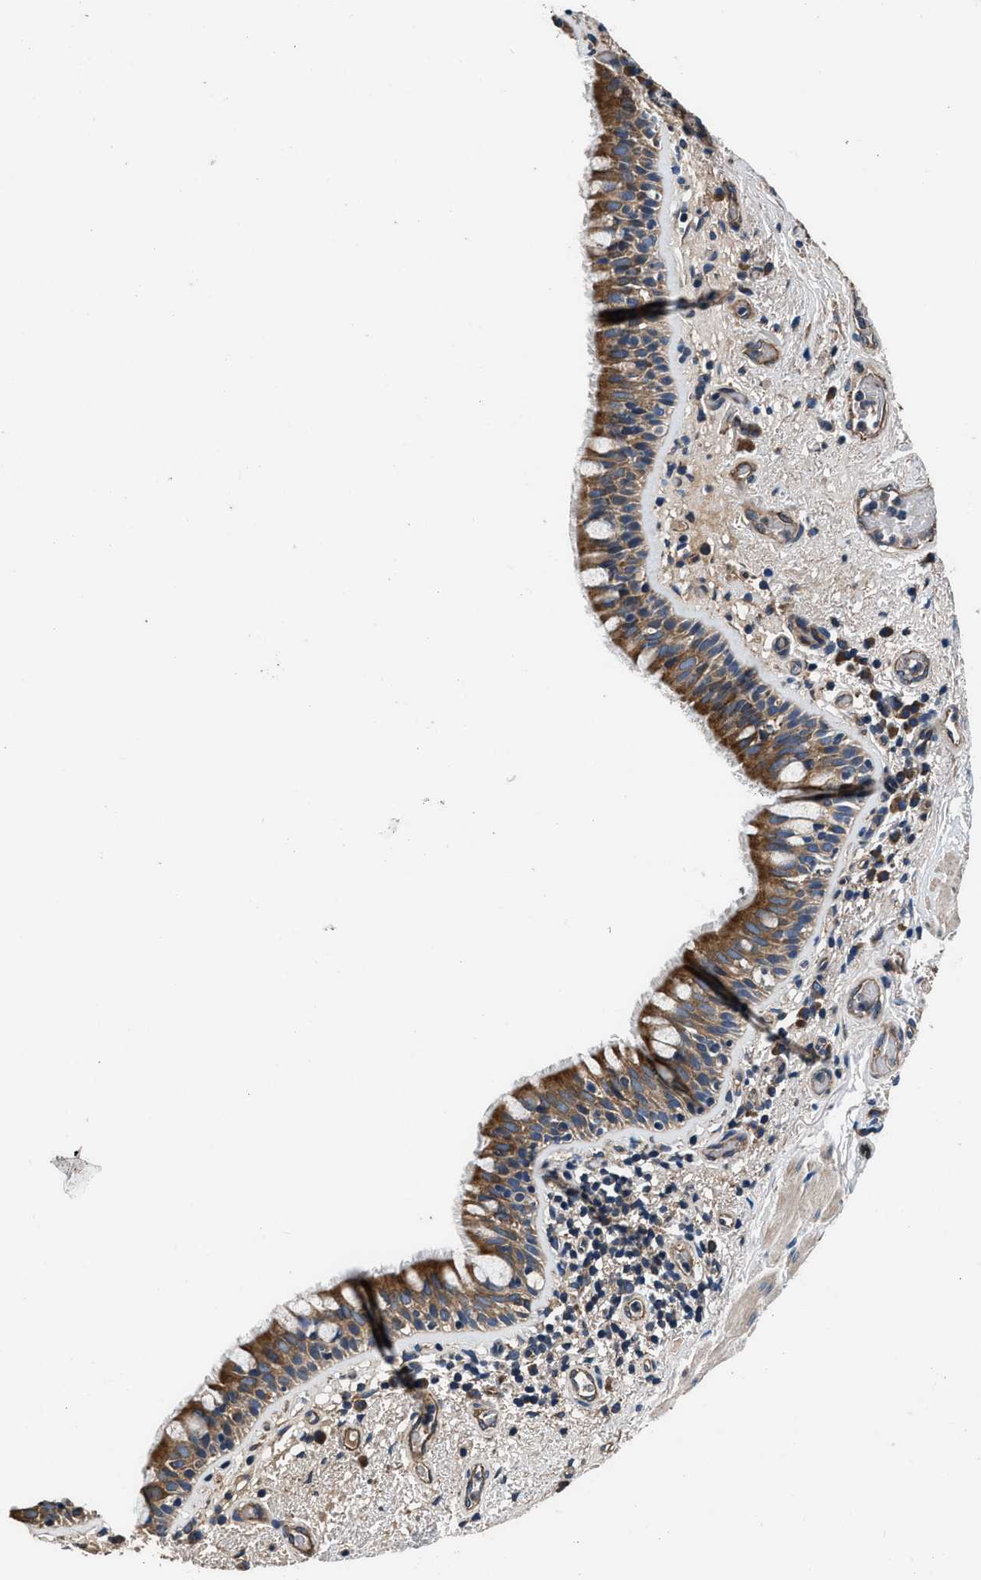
{"staining": {"intensity": "strong", "quantity": ">75%", "location": "cytoplasmic/membranous"}, "tissue": "bronchus", "cell_type": "Respiratory epithelial cells", "image_type": "normal", "snomed": [{"axis": "morphology", "description": "Normal tissue, NOS"}, {"axis": "morphology", "description": "Inflammation, NOS"}, {"axis": "topography", "description": "Cartilage tissue"}, {"axis": "topography", "description": "Bronchus"}], "caption": "Unremarkable bronchus demonstrates strong cytoplasmic/membranous staining in approximately >75% of respiratory epithelial cells (Brightfield microscopy of DAB IHC at high magnification)..", "gene": "DHRS7B", "patient": {"sex": "male", "age": 77}}